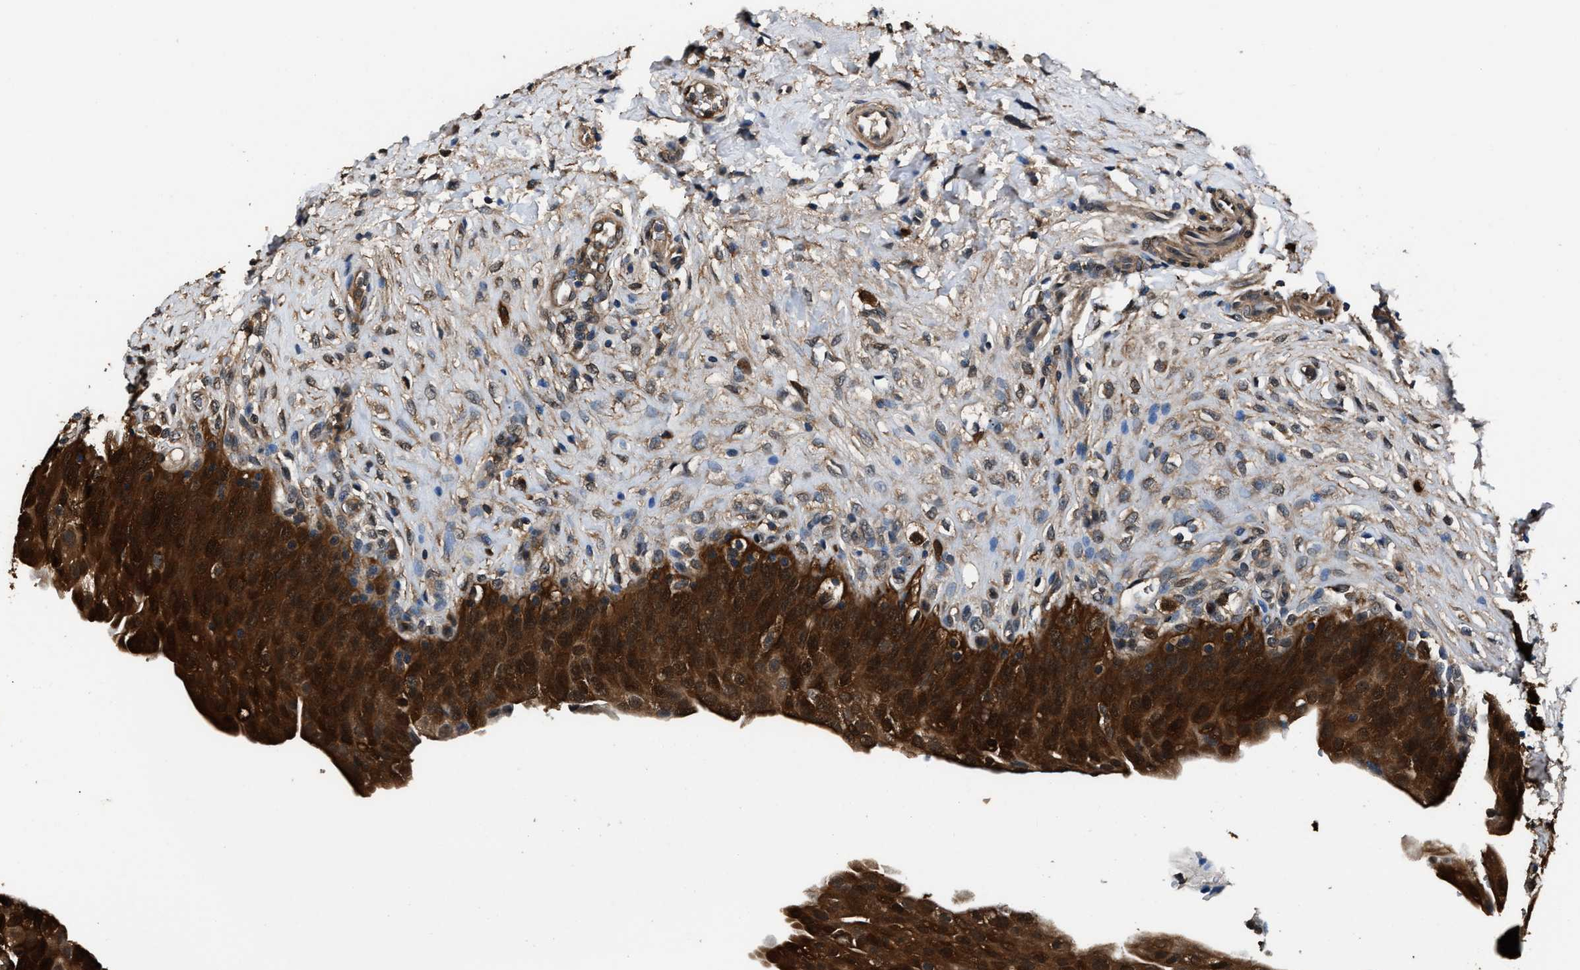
{"staining": {"intensity": "strong", "quantity": ">75%", "location": "cytoplasmic/membranous,nuclear"}, "tissue": "urinary bladder", "cell_type": "Urothelial cells", "image_type": "normal", "snomed": [{"axis": "morphology", "description": "Urothelial carcinoma, High grade"}, {"axis": "topography", "description": "Urinary bladder"}], "caption": "The image shows a brown stain indicating the presence of a protein in the cytoplasmic/membranous,nuclear of urothelial cells in urinary bladder. Ihc stains the protein of interest in brown and the nuclei are stained blue.", "gene": "GSTP1", "patient": {"sex": "male", "age": 46}}